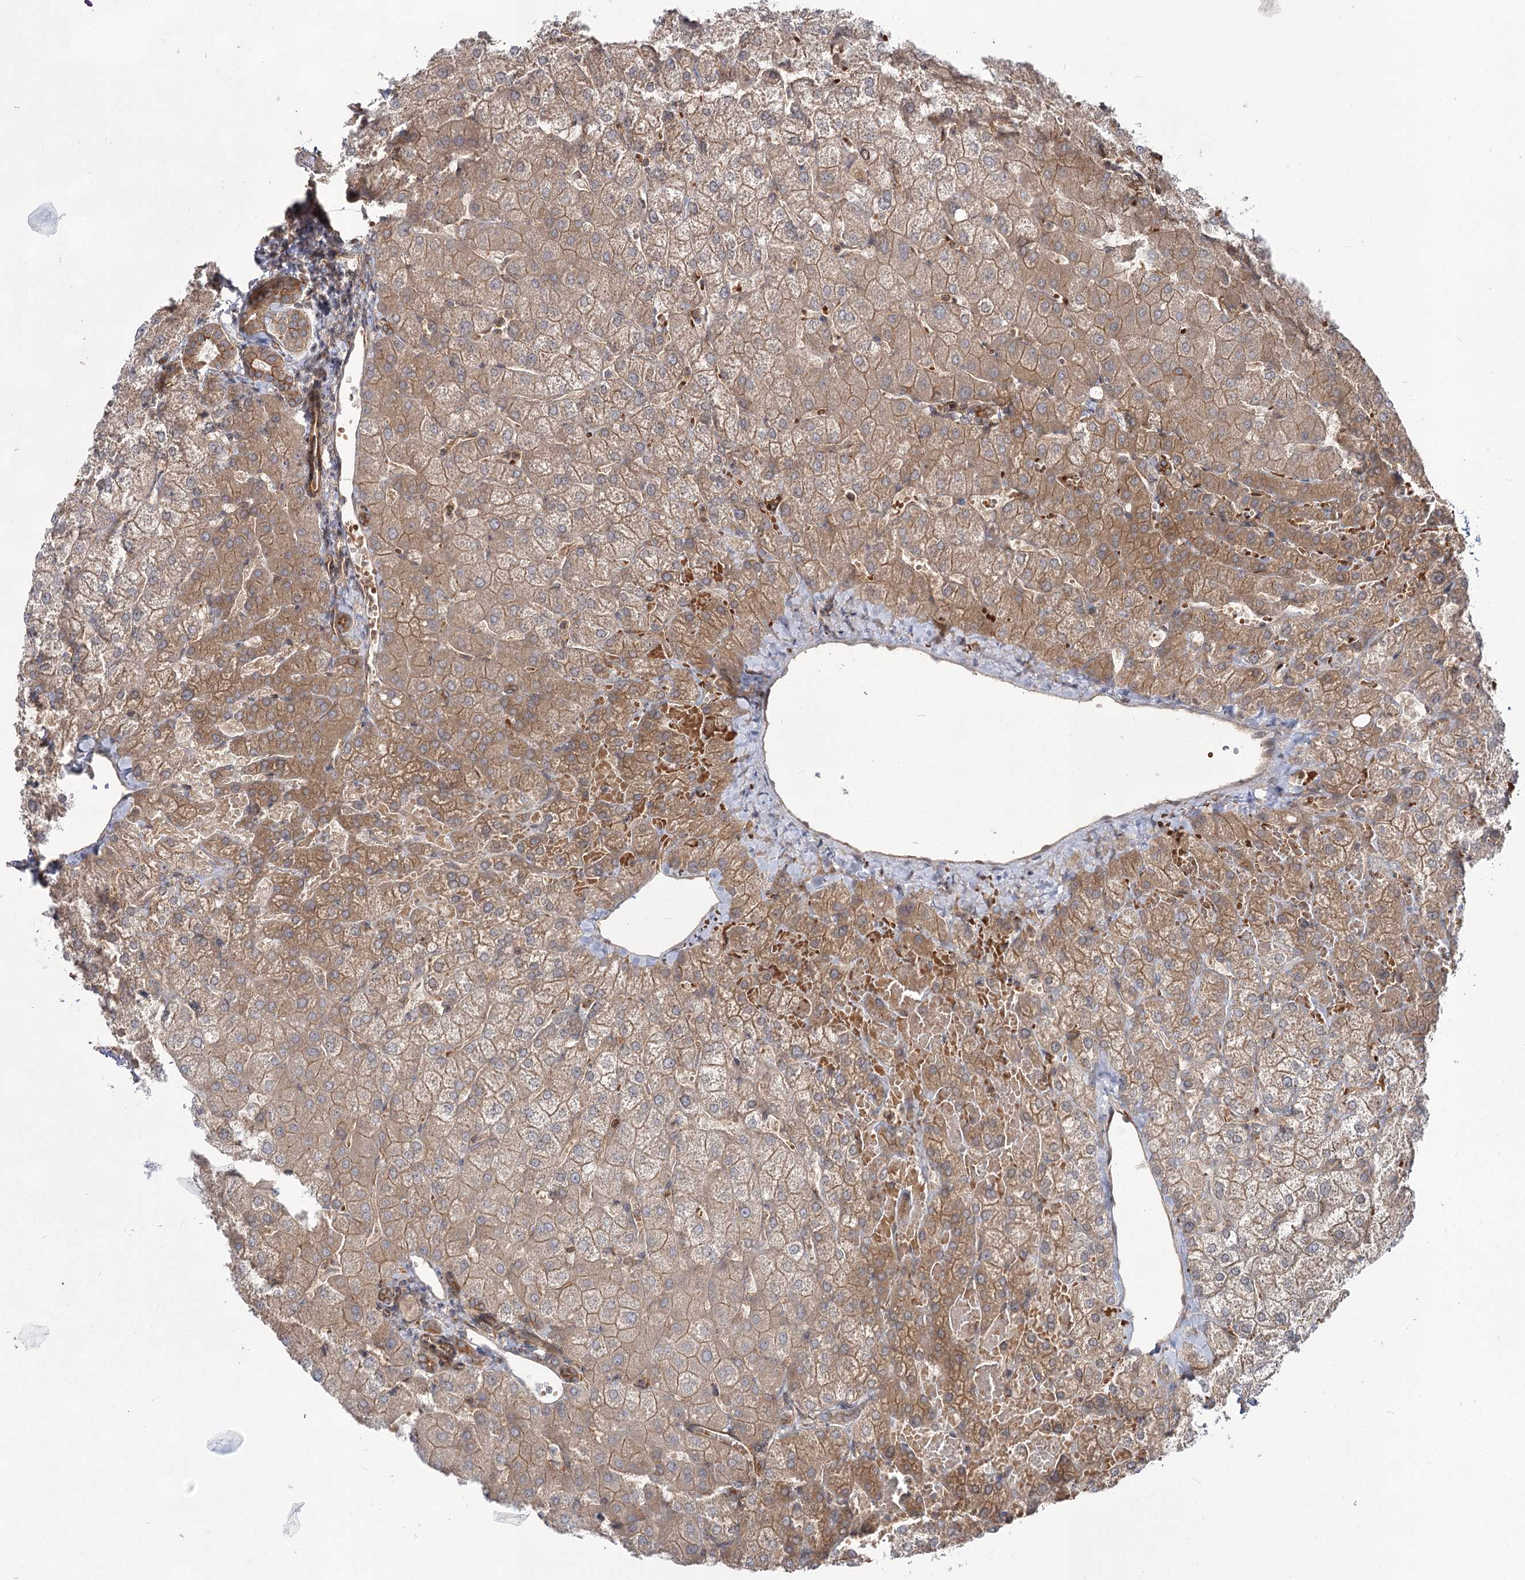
{"staining": {"intensity": "moderate", "quantity": ">75%", "location": "cytoplasmic/membranous"}, "tissue": "liver", "cell_type": "Cholangiocytes", "image_type": "normal", "snomed": [{"axis": "morphology", "description": "Normal tissue, NOS"}, {"axis": "topography", "description": "Liver"}], "caption": "An image of human liver stained for a protein displays moderate cytoplasmic/membranous brown staining in cholangiocytes. The staining was performed using DAB (3,3'-diaminobenzidine), with brown indicating positive protein expression. Nuclei are stained blue with hematoxylin.", "gene": "IQSEC1", "patient": {"sex": "female", "age": 54}}